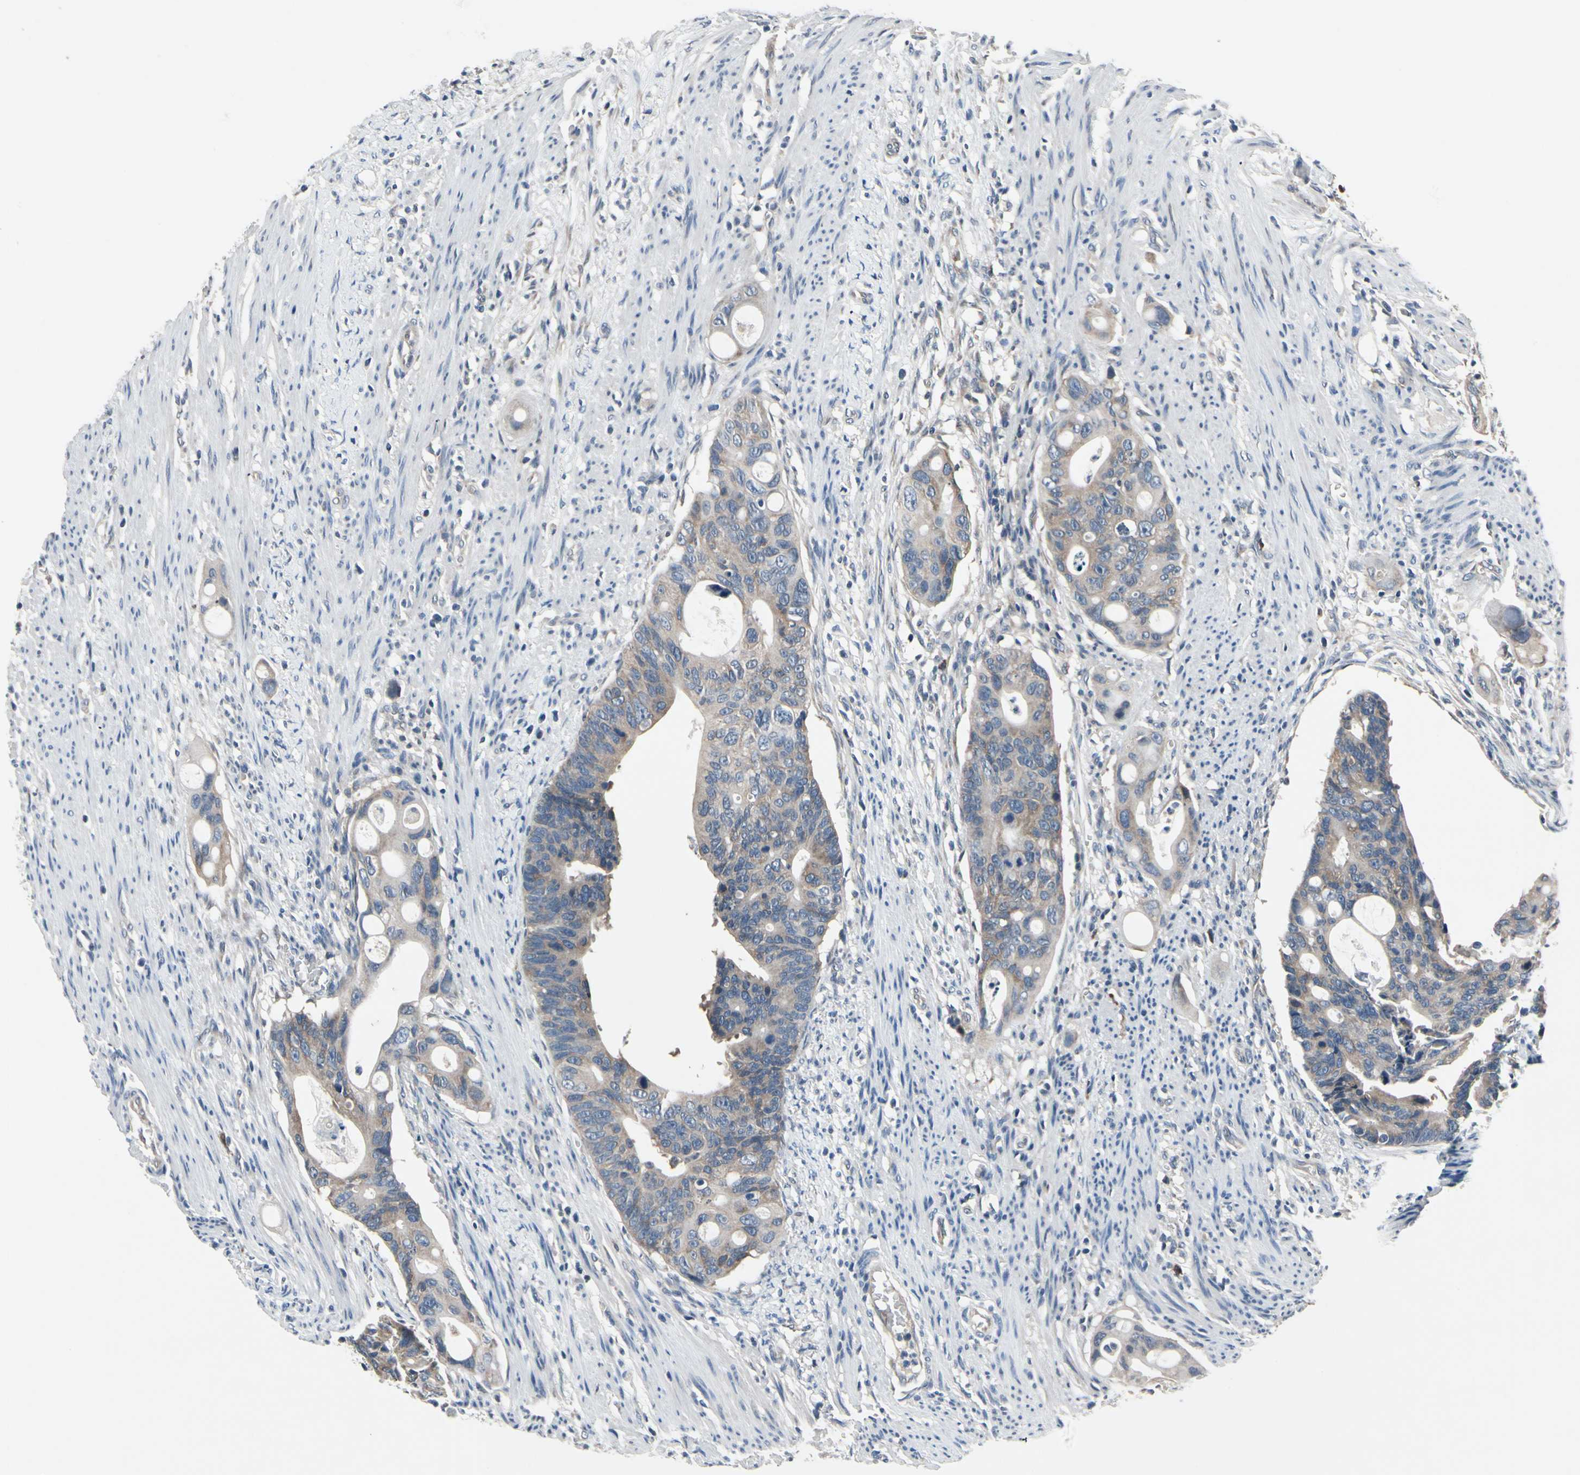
{"staining": {"intensity": "weak", "quantity": "25%-75%", "location": "cytoplasmic/membranous"}, "tissue": "colorectal cancer", "cell_type": "Tumor cells", "image_type": "cancer", "snomed": [{"axis": "morphology", "description": "Adenocarcinoma, NOS"}, {"axis": "topography", "description": "Colon"}], "caption": "Human colorectal cancer (adenocarcinoma) stained with a protein marker displays weak staining in tumor cells.", "gene": "SELENOK", "patient": {"sex": "female", "age": 57}}